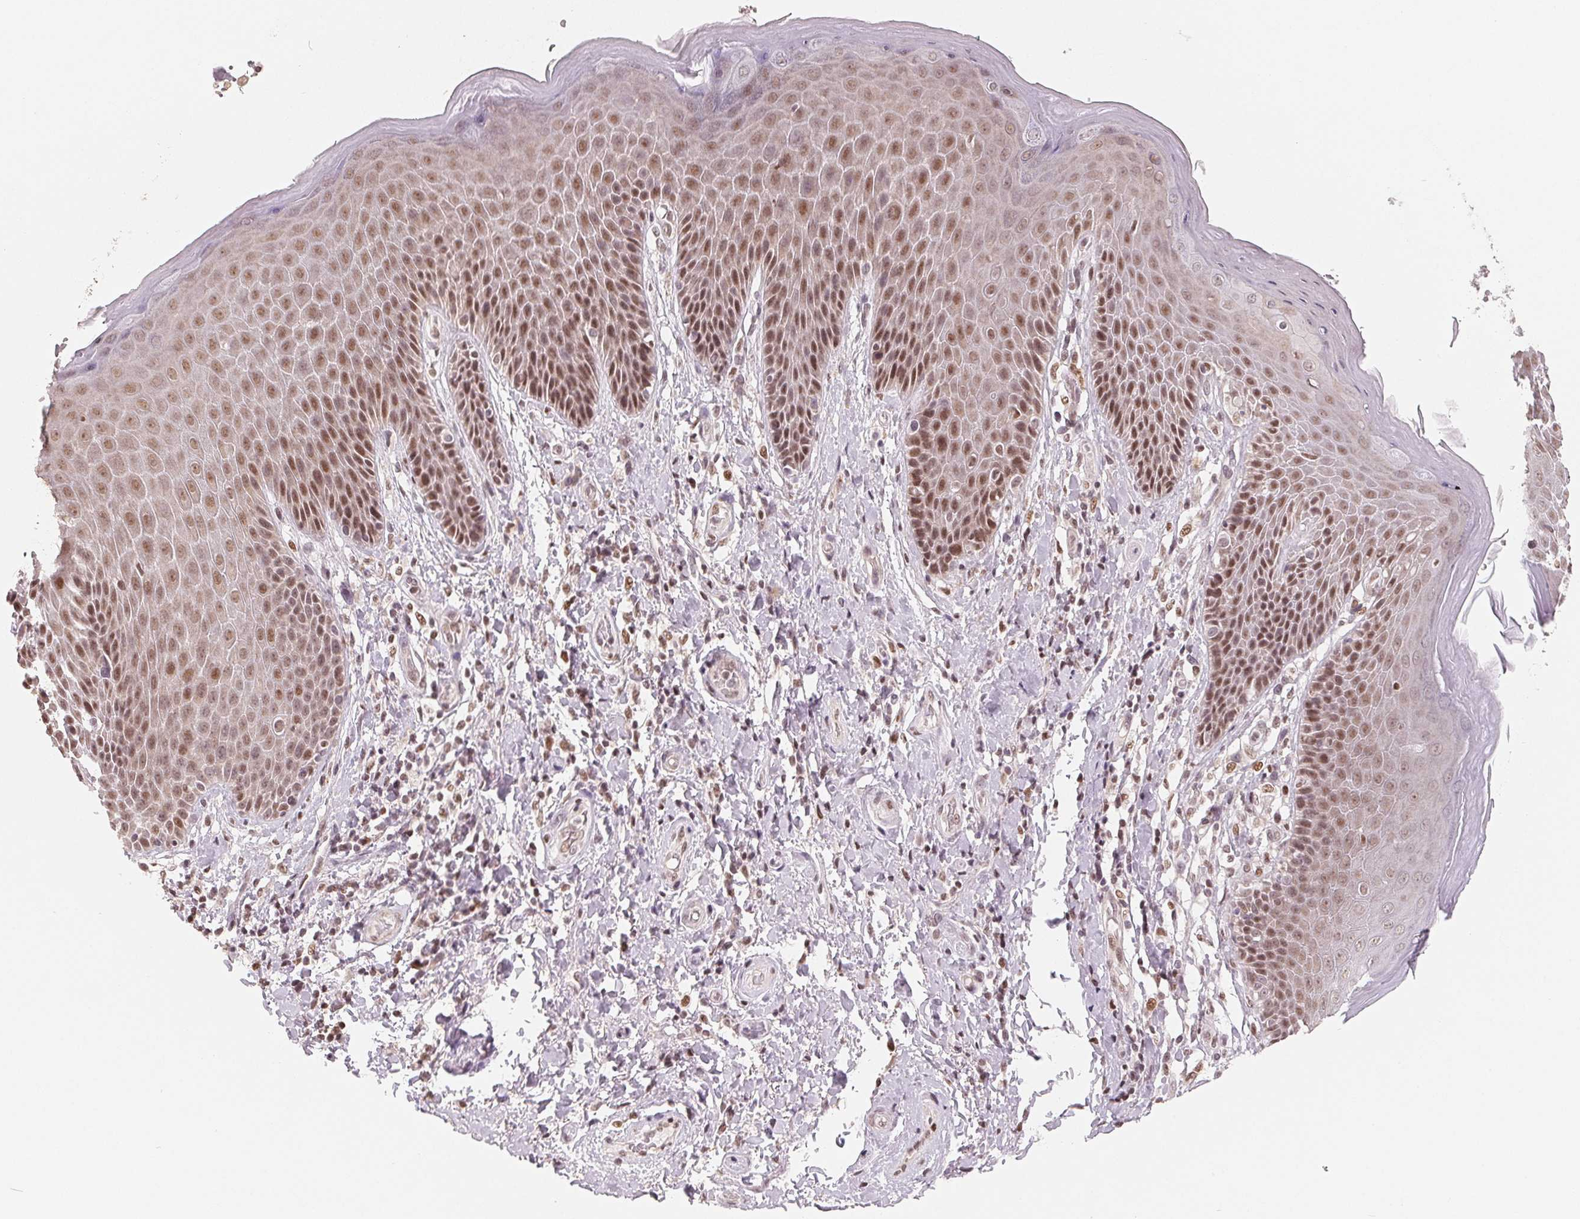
{"staining": {"intensity": "moderate", "quantity": ">75%", "location": "nuclear"}, "tissue": "skin", "cell_type": "Epidermal cells", "image_type": "normal", "snomed": [{"axis": "morphology", "description": "Normal tissue, NOS"}, {"axis": "topography", "description": "Anal"}, {"axis": "topography", "description": "Peripheral nerve tissue"}], "caption": "Immunohistochemistry of normal skin displays medium levels of moderate nuclear positivity in about >75% of epidermal cells.", "gene": "CCDC138", "patient": {"sex": "male", "age": 51}}